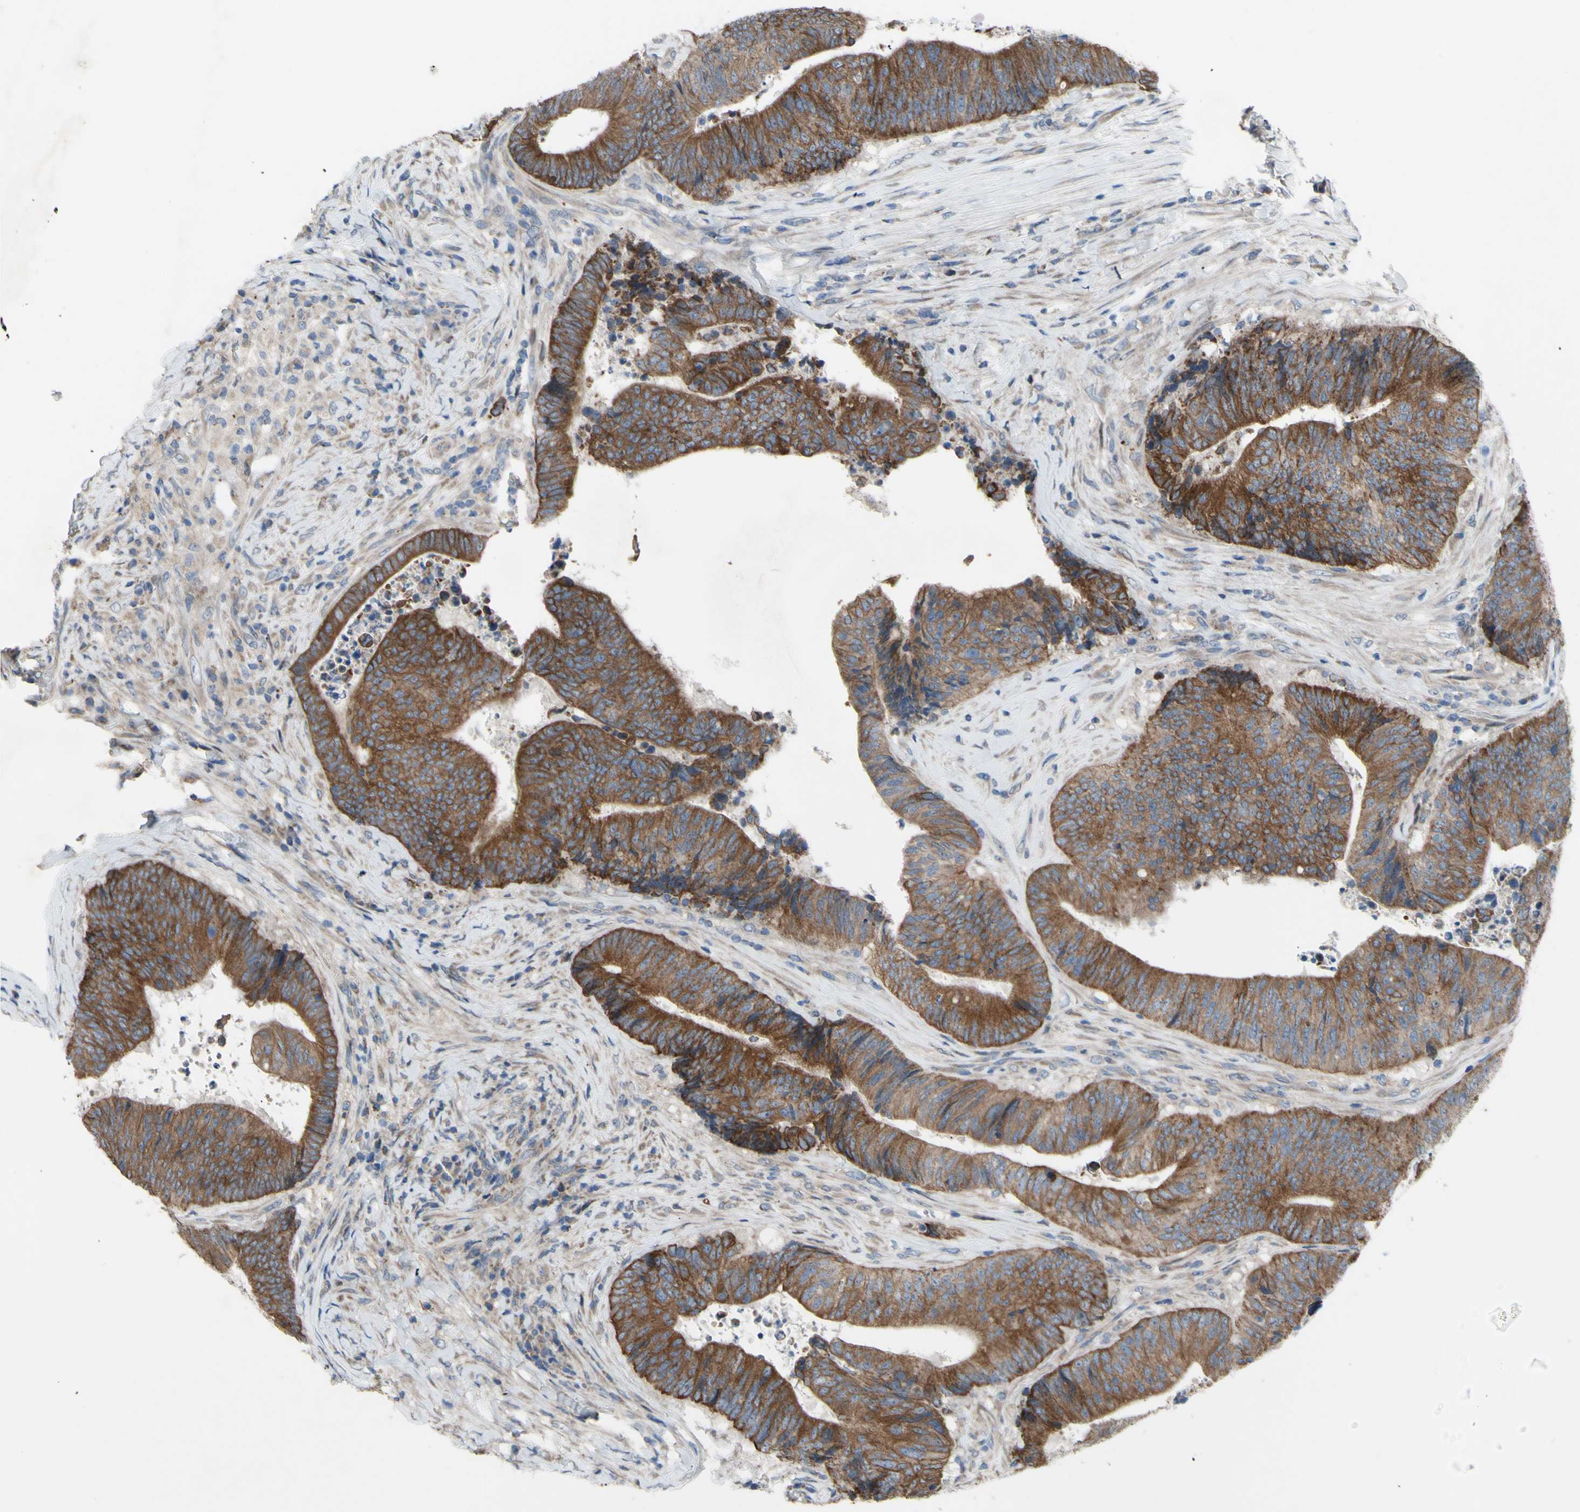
{"staining": {"intensity": "strong", "quantity": ">75%", "location": "cytoplasmic/membranous"}, "tissue": "colorectal cancer", "cell_type": "Tumor cells", "image_type": "cancer", "snomed": [{"axis": "morphology", "description": "Adenocarcinoma, NOS"}, {"axis": "topography", "description": "Rectum"}], "caption": "The image reveals staining of colorectal cancer, revealing strong cytoplasmic/membranous protein expression (brown color) within tumor cells. Using DAB (brown) and hematoxylin (blue) stains, captured at high magnification using brightfield microscopy.", "gene": "GRAMD2B", "patient": {"sex": "male", "age": 72}}